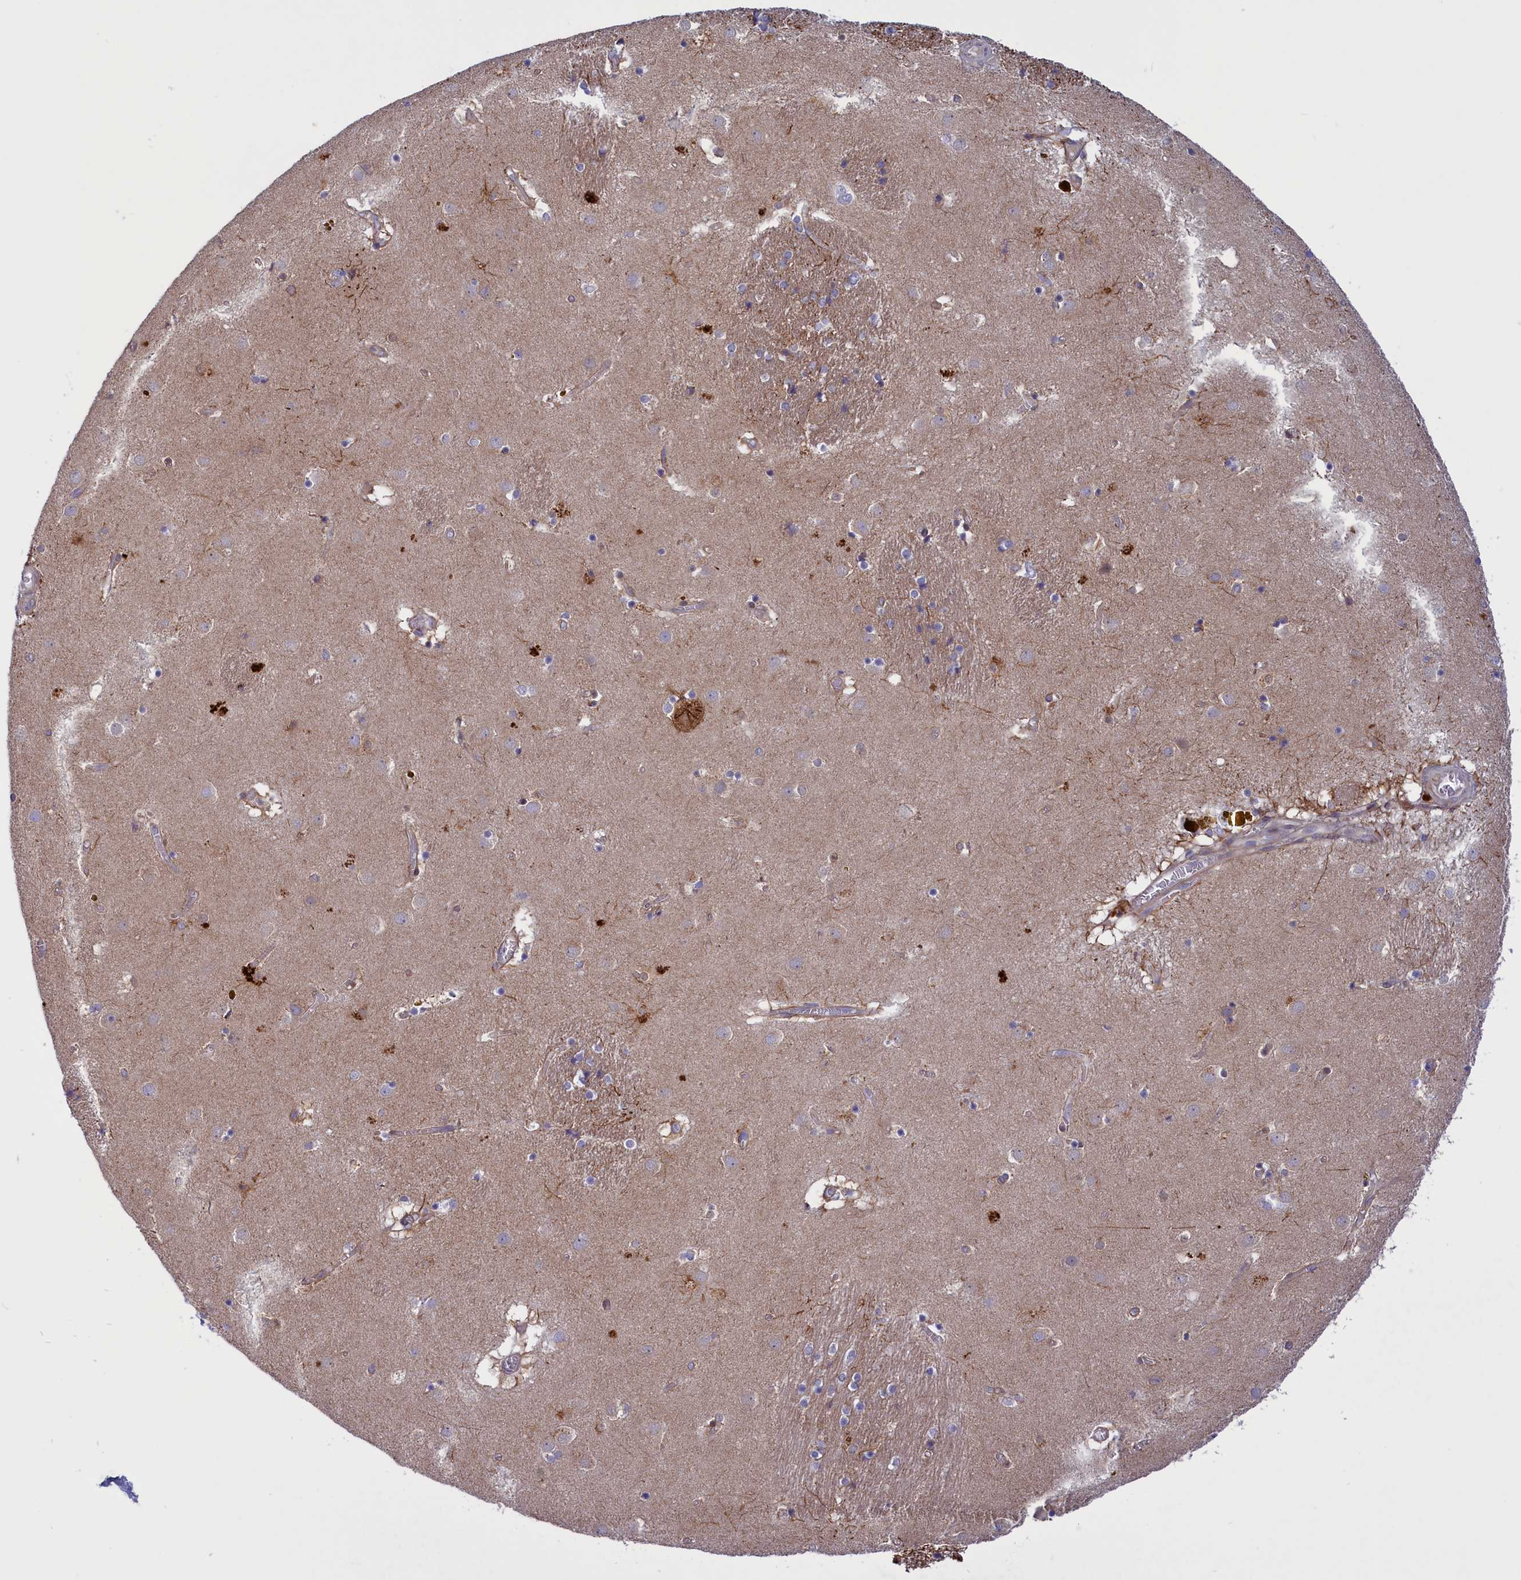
{"staining": {"intensity": "negative", "quantity": "none", "location": "none"}, "tissue": "caudate", "cell_type": "Glial cells", "image_type": "normal", "snomed": [{"axis": "morphology", "description": "Normal tissue, NOS"}, {"axis": "topography", "description": "Lateral ventricle wall"}], "caption": "A histopathology image of caudate stained for a protein reveals no brown staining in glial cells.", "gene": "CORO2A", "patient": {"sex": "male", "age": 70}}